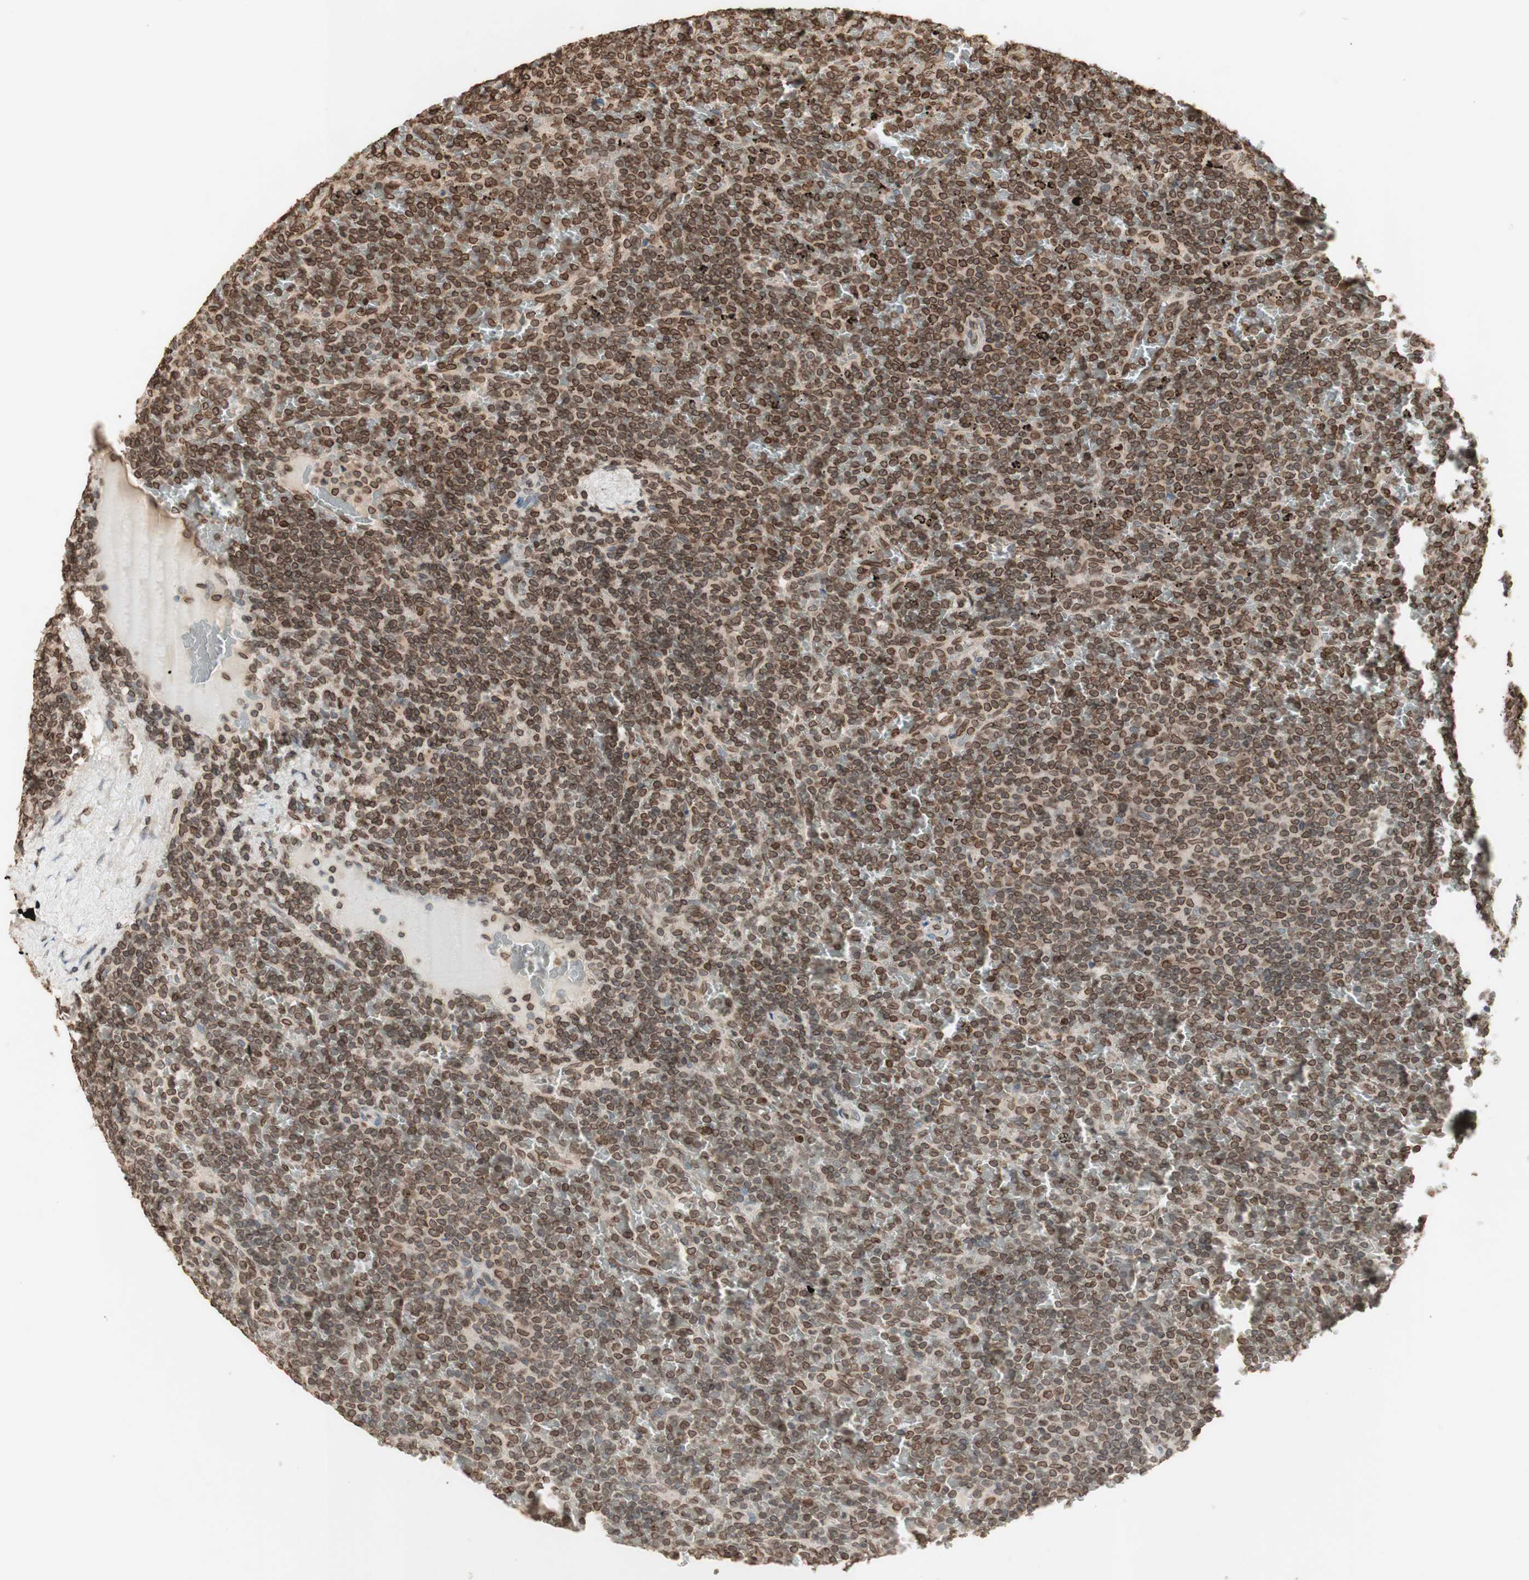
{"staining": {"intensity": "moderate", "quantity": ">75%", "location": "cytoplasmic/membranous,nuclear"}, "tissue": "lymphoma", "cell_type": "Tumor cells", "image_type": "cancer", "snomed": [{"axis": "morphology", "description": "Malignant lymphoma, non-Hodgkin's type, Low grade"}, {"axis": "topography", "description": "Spleen"}], "caption": "Malignant lymphoma, non-Hodgkin's type (low-grade) tissue displays moderate cytoplasmic/membranous and nuclear expression in about >75% of tumor cells, visualized by immunohistochemistry. (DAB (3,3'-diaminobenzidine) IHC with brightfield microscopy, high magnification).", "gene": "TMPO", "patient": {"sex": "female", "age": 77}}